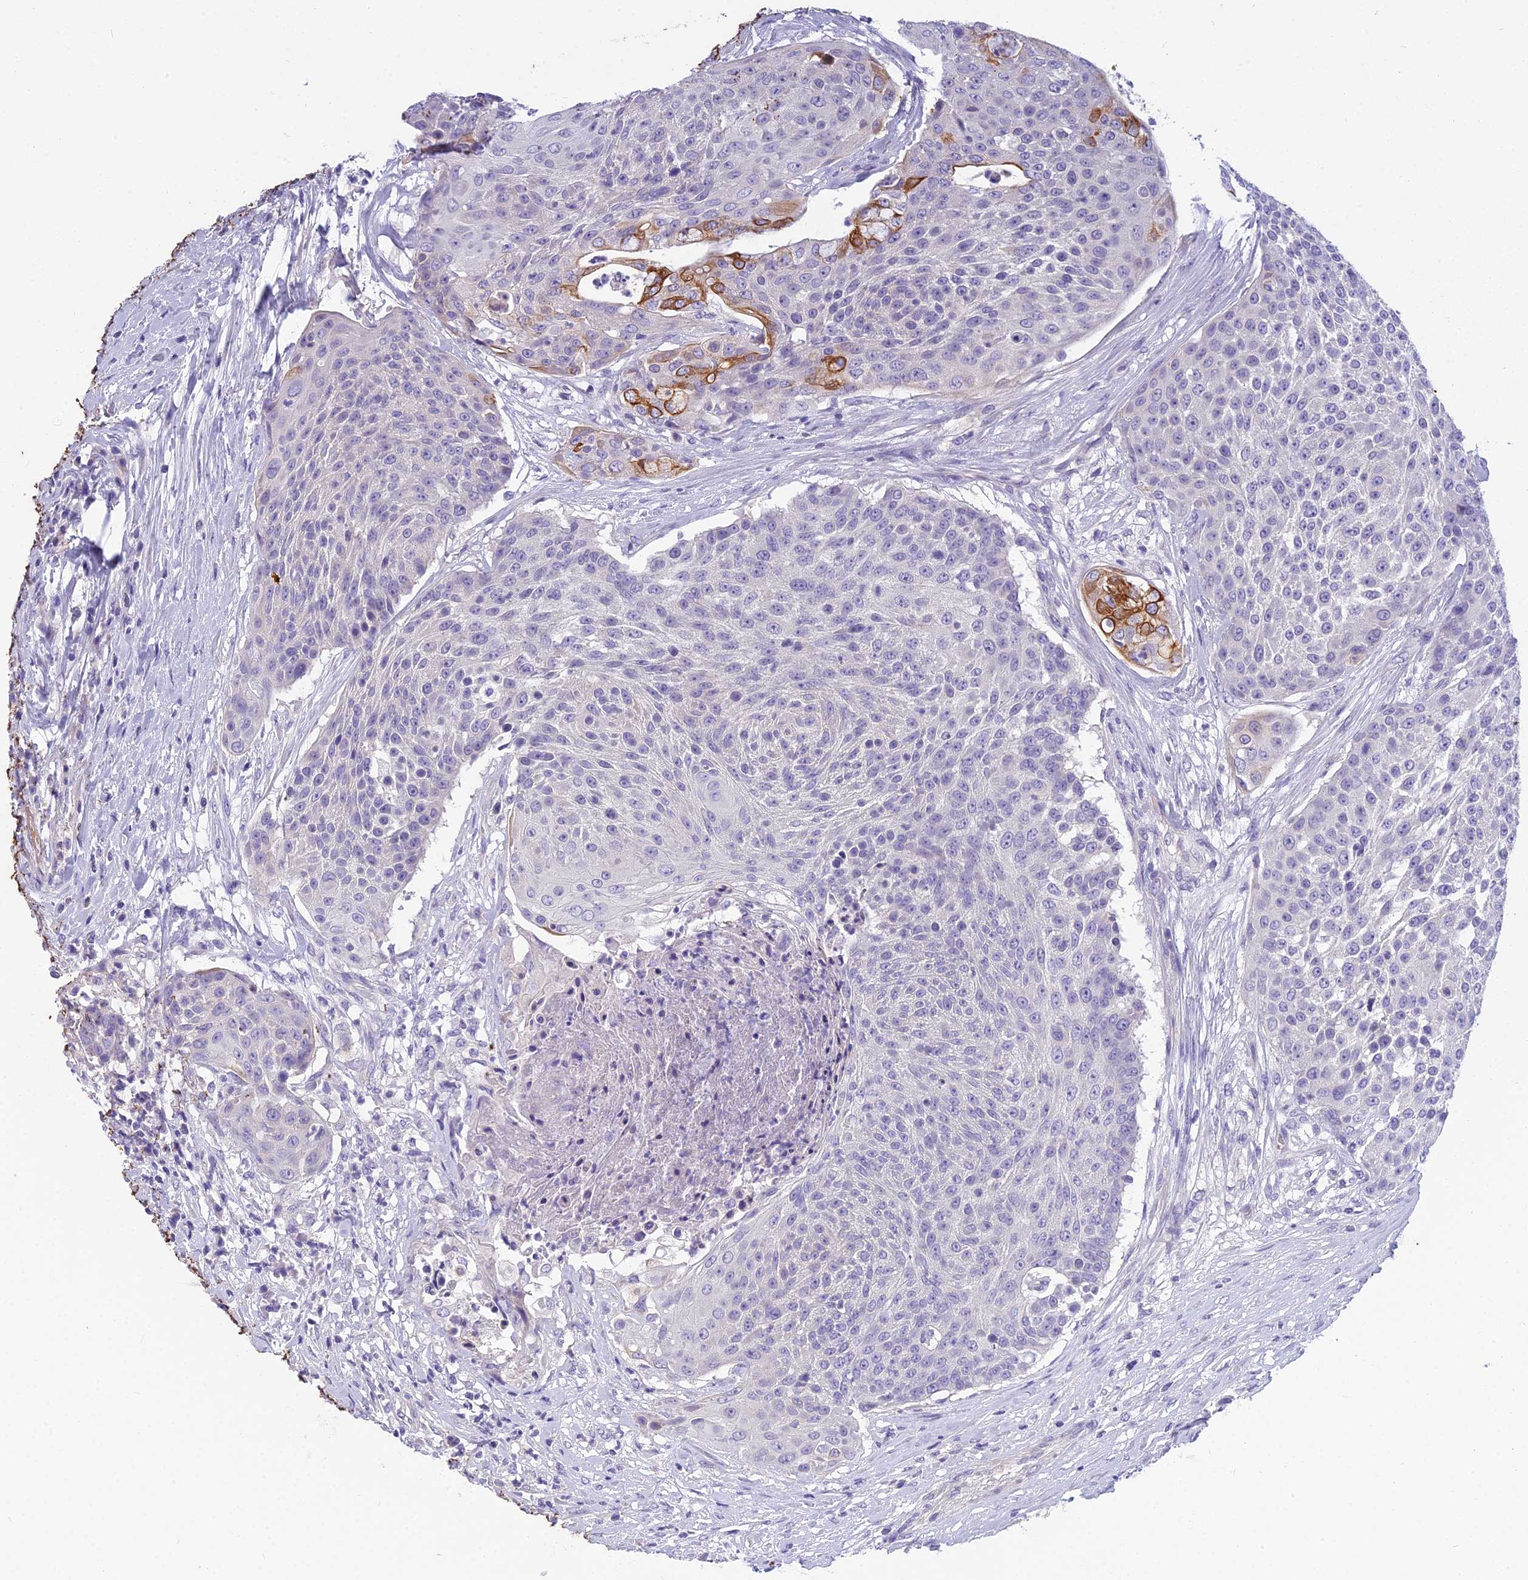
{"staining": {"intensity": "strong", "quantity": "<25%", "location": "cytoplasmic/membranous"}, "tissue": "urothelial cancer", "cell_type": "Tumor cells", "image_type": "cancer", "snomed": [{"axis": "morphology", "description": "Urothelial carcinoma, High grade"}, {"axis": "topography", "description": "Urinary bladder"}], "caption": "This micrograph shows immunohistochemistry (IHC) staining of human urothelial cancer, with medium strong cytoplasmic/membranous expression in about <25% of tumor cells.", "gene": "RBM41", "patient": {"sex": "female", "age": 63}}